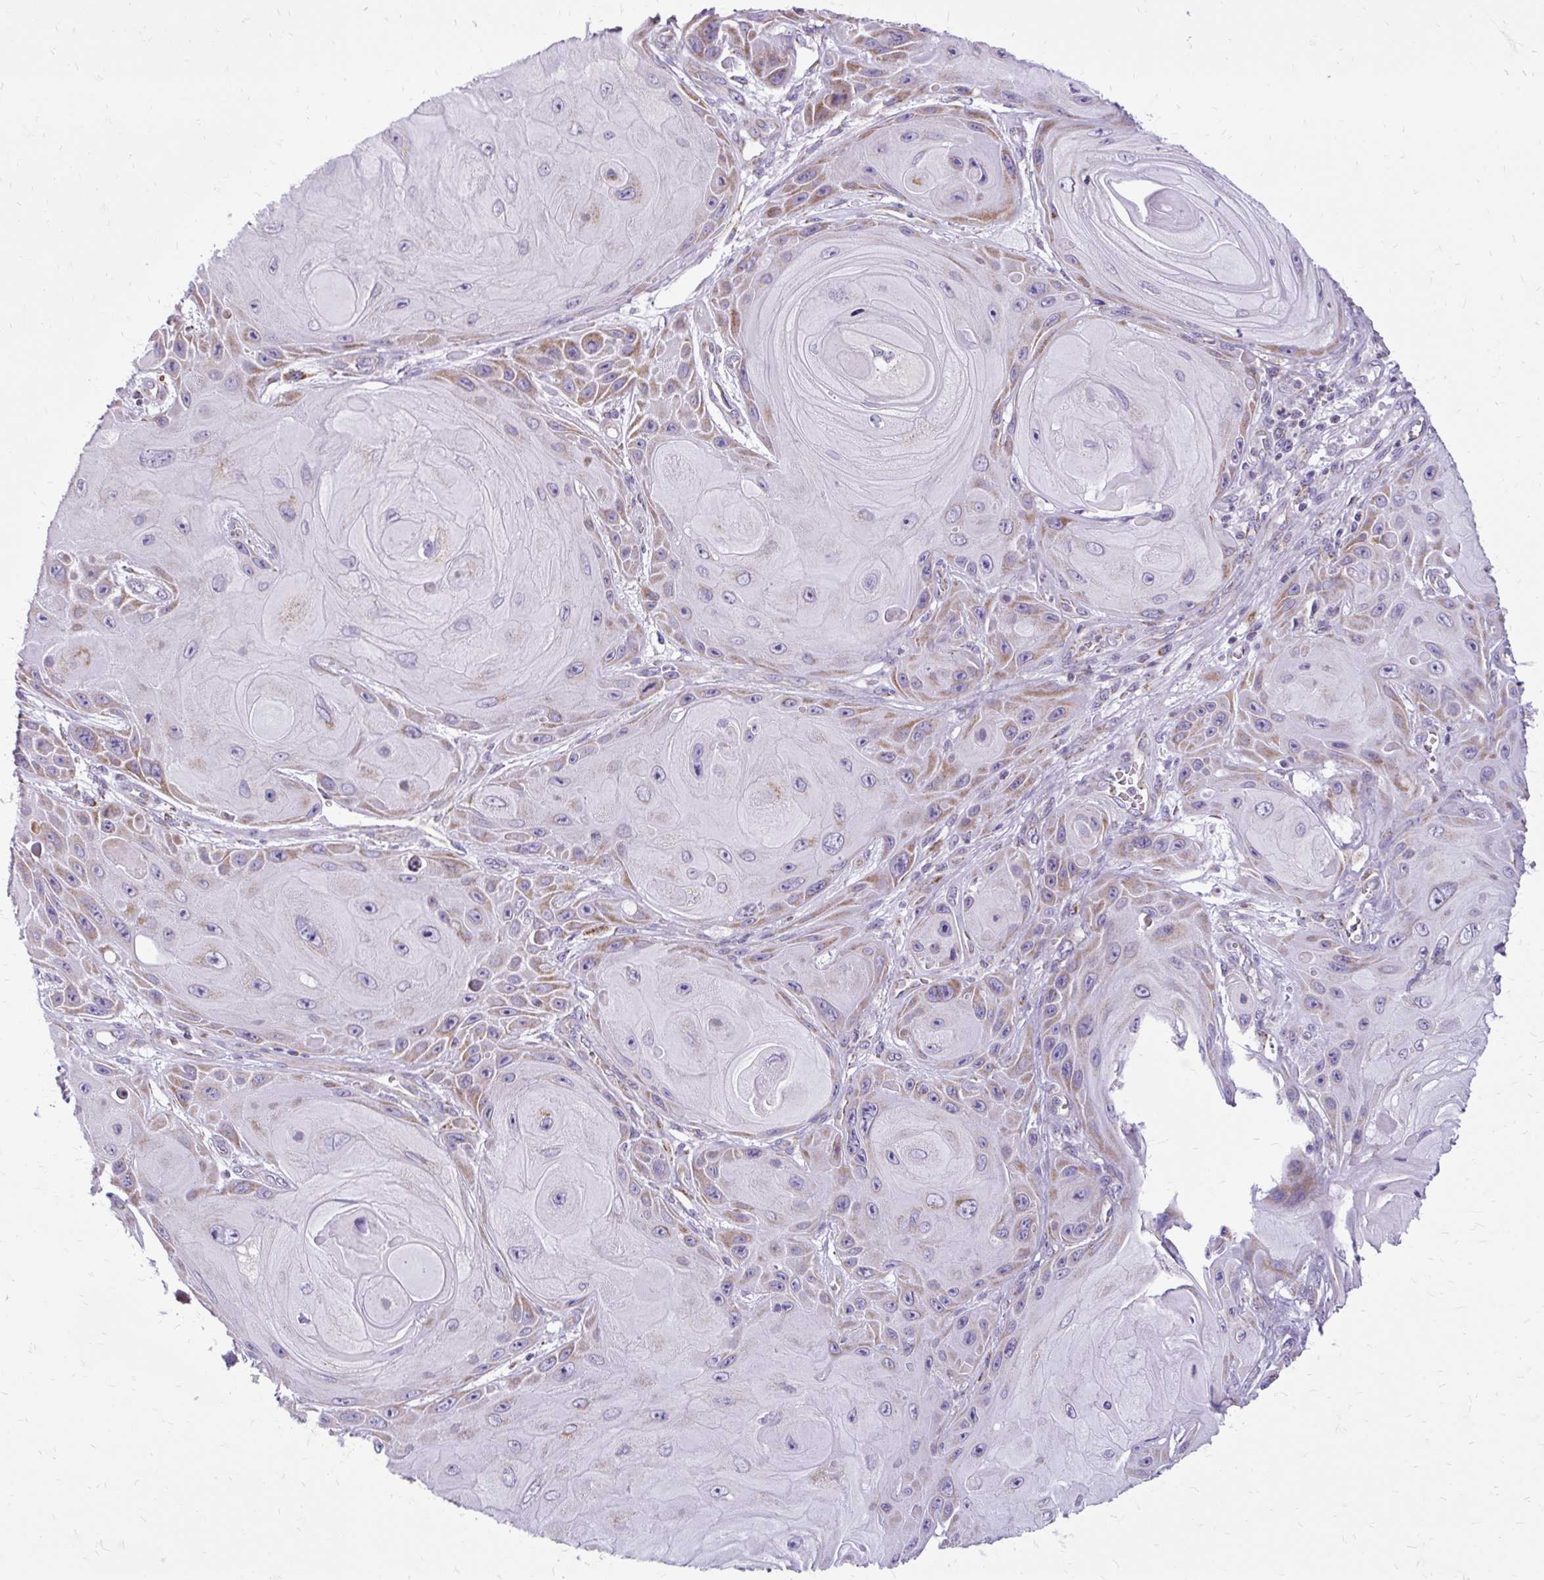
{"staining": {"intensity": "moderate", "quantity": "25%-75%", "location": "cytoplasmic/membranous"}, "tissue": "skin cancer", "cell_type": "Tumor cells", "image_type": "cancer", "snomed": [{"axis": "morphology", "description": "Squamous cell carcinoma, NOS"}, {"axis": "topography", "description": "Skin"}], "caption": "Immunohistochemistry (IHC) staining of squamous cell carcinoma (skin), which exhibits medium levels of moderate cytoplasmic/membranous positivity in about 25%-75% of tumor cells indicating moderate cytoplasmic/membranous protein expression. The staining was performed using DAB (3,3'-diaminobenzidine) (brown) for protein detection and nuclei were counterstained in hematoxylin (blue).", "gene": "IFIT1", "patient": {"sex": "female", "age": 94}}